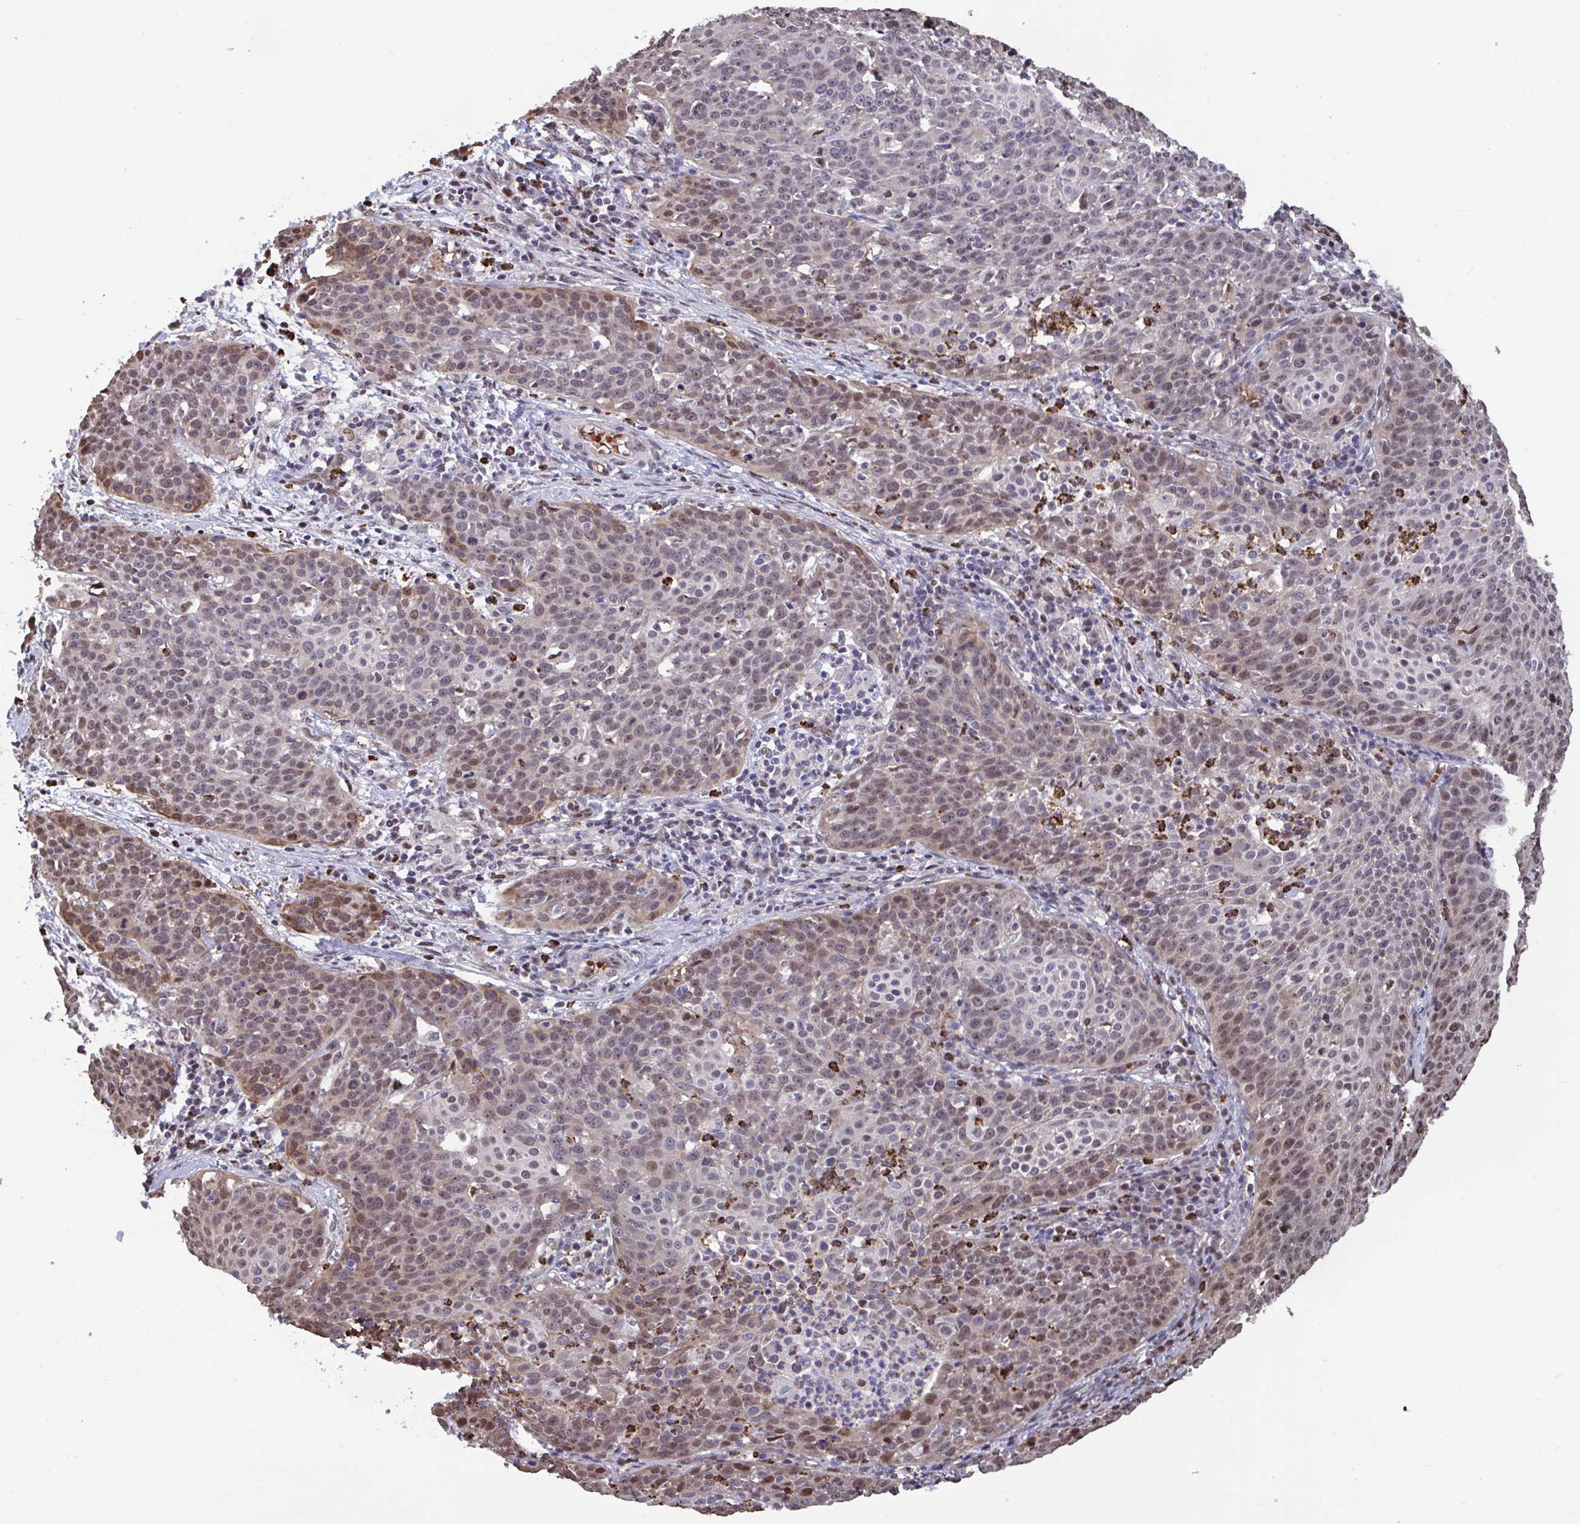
{"staining": {"intensity": "moderate", "quantity": "25%-75%", "location": "nuclear"}, "tissue": "cervical cancer", "cell_type": "Tumor cells", "image_type": "cancer", "snomed": [{"axis": "morphology", "description": "Squamous cell carcinoma, NOS"}, {"axis": "topography", "description": "Cervix"}], "caption": "Cervical squamous cell carcinoma tissue shows moderate nuclear positivity in approximately 25%-75% of tumor cells, visualized by immunohistochemistry.", "gene": "PELI2", "patient": {"sex": "female", "age": 38}}